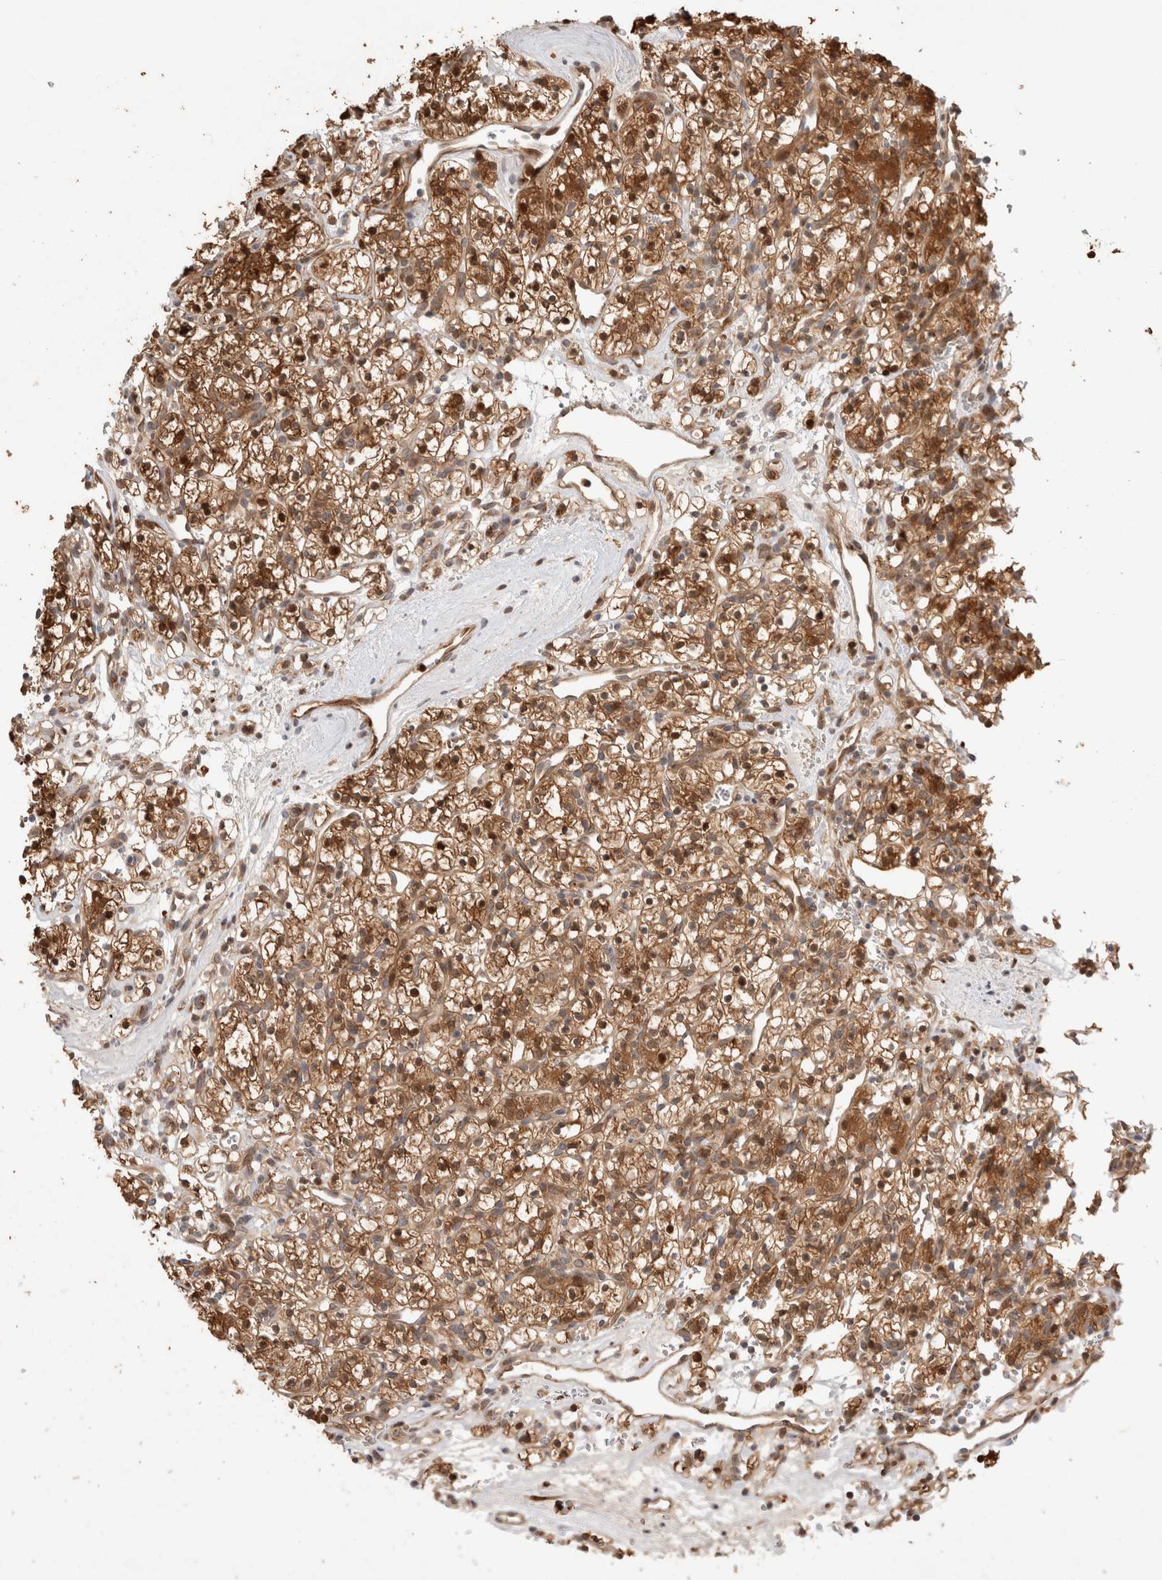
{"staining": {"intensity": "strong", "quantity": ">75%", "location": "cytoplasmic/membranous,nuclear"}, "tissue": "renal cancer", "cell_type": "Tumor cells", "image_type": "cancer", "snomed": [{"axis": "morphology", "description": "Adenocarcinoma, NOS"}, {"axis": "topography", "description": "Kidney"}], "caption": "Renal cancer stained with a brown dye exhibits strong cytoplasmic/membranous and nuclear positive staining in about >75% of tumor cells.", "gene": "OTUD6B", "patient": {"sex": "female", "age": 57}}